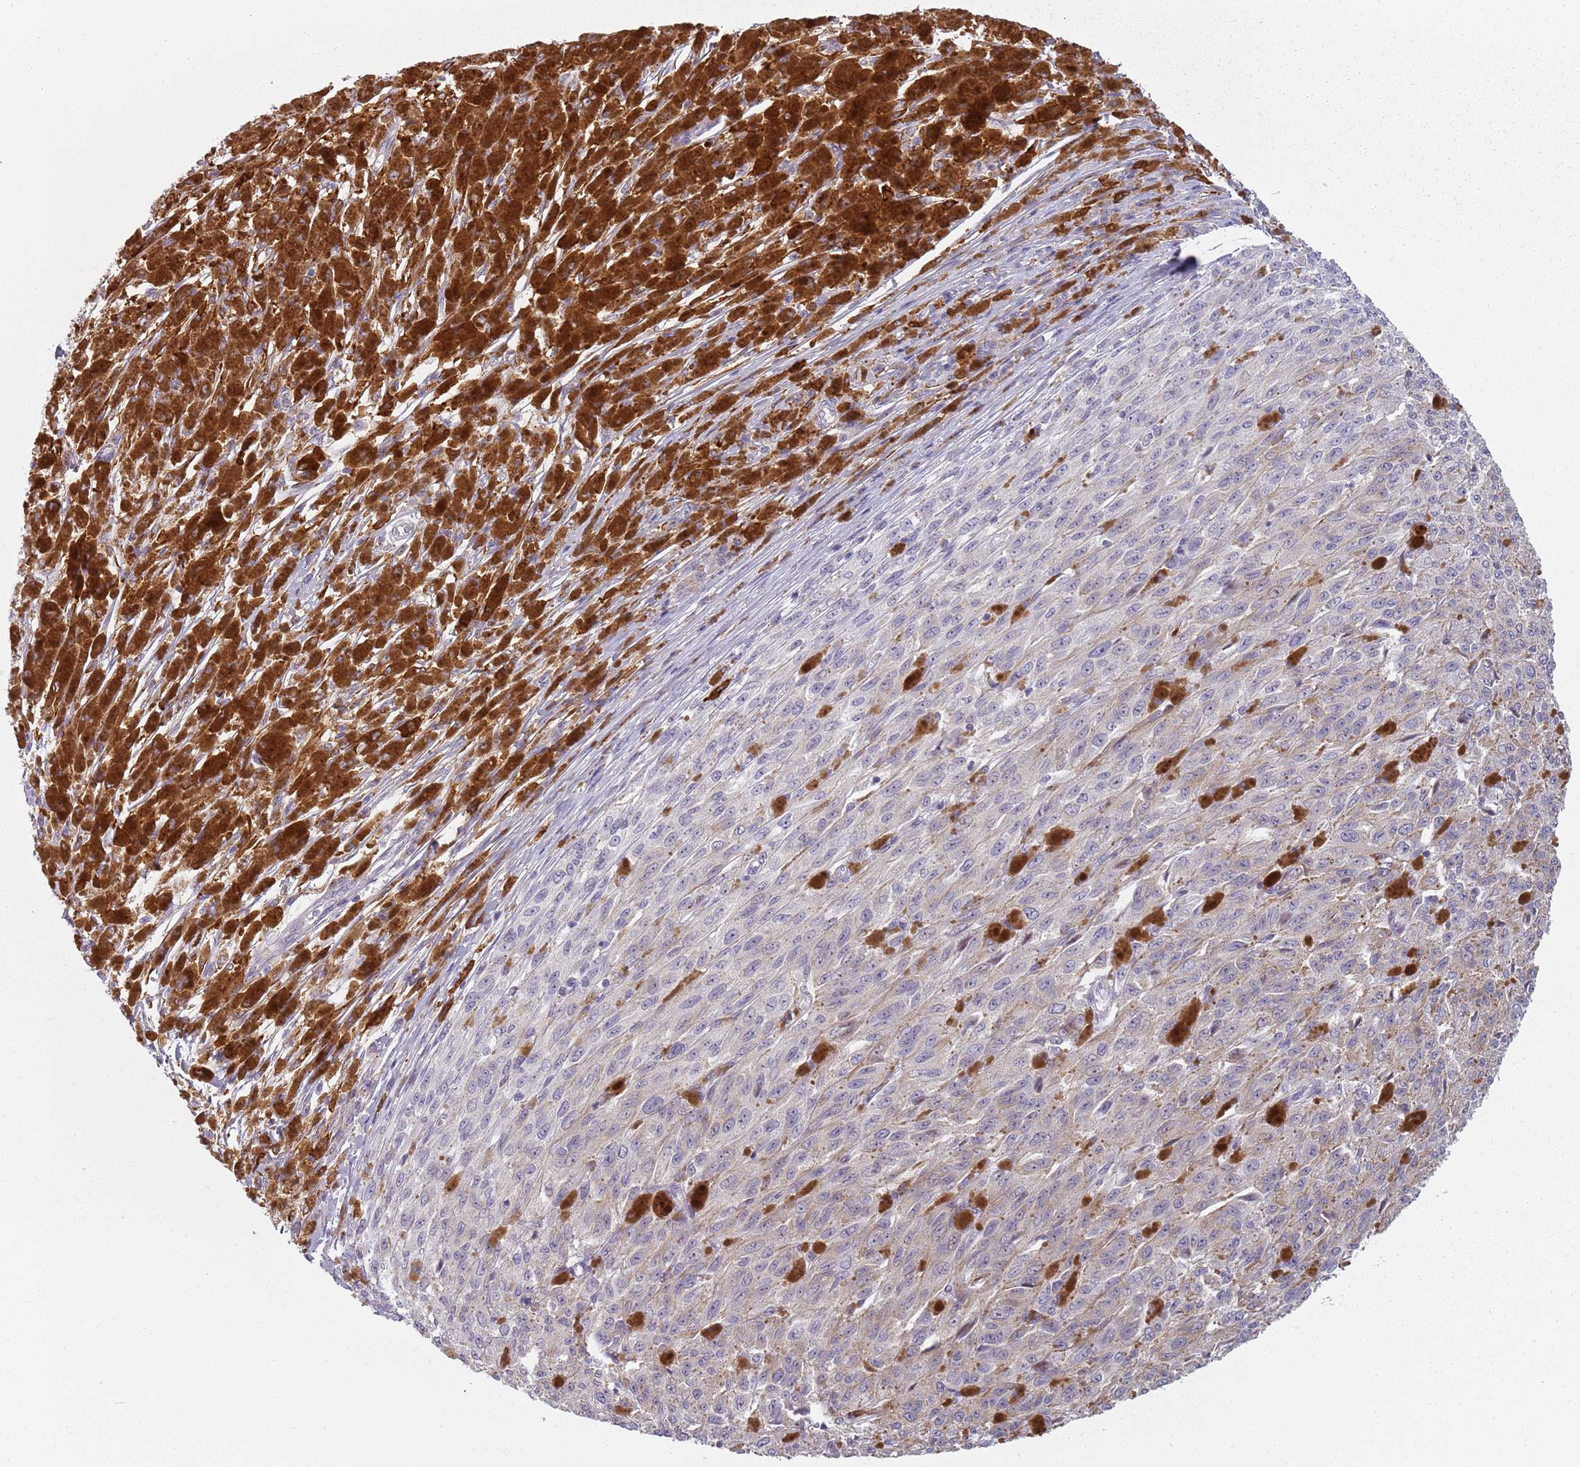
{"staining": {"intensity": "negative", "quantity": "none", "location": "none"}, "tissue": "melanoma", "cell_type": "Tumor cells", "image_type": "cancer", "snomed": [{"axis": "morphology", "description": "Malignant melanoma, NOS"}, {"axis": "topography", "description": "Skin"}], "caption": "IHC histopathology image of neoplastic tissue: human melanoma stained with DAB (3,3'-diaminobenzidine) reveals no significant protein expression in tumor cells. (DAB IHC, high magnification).", "gene": "CC2D2B", "patient": {"sex": "female", "age": 52}}